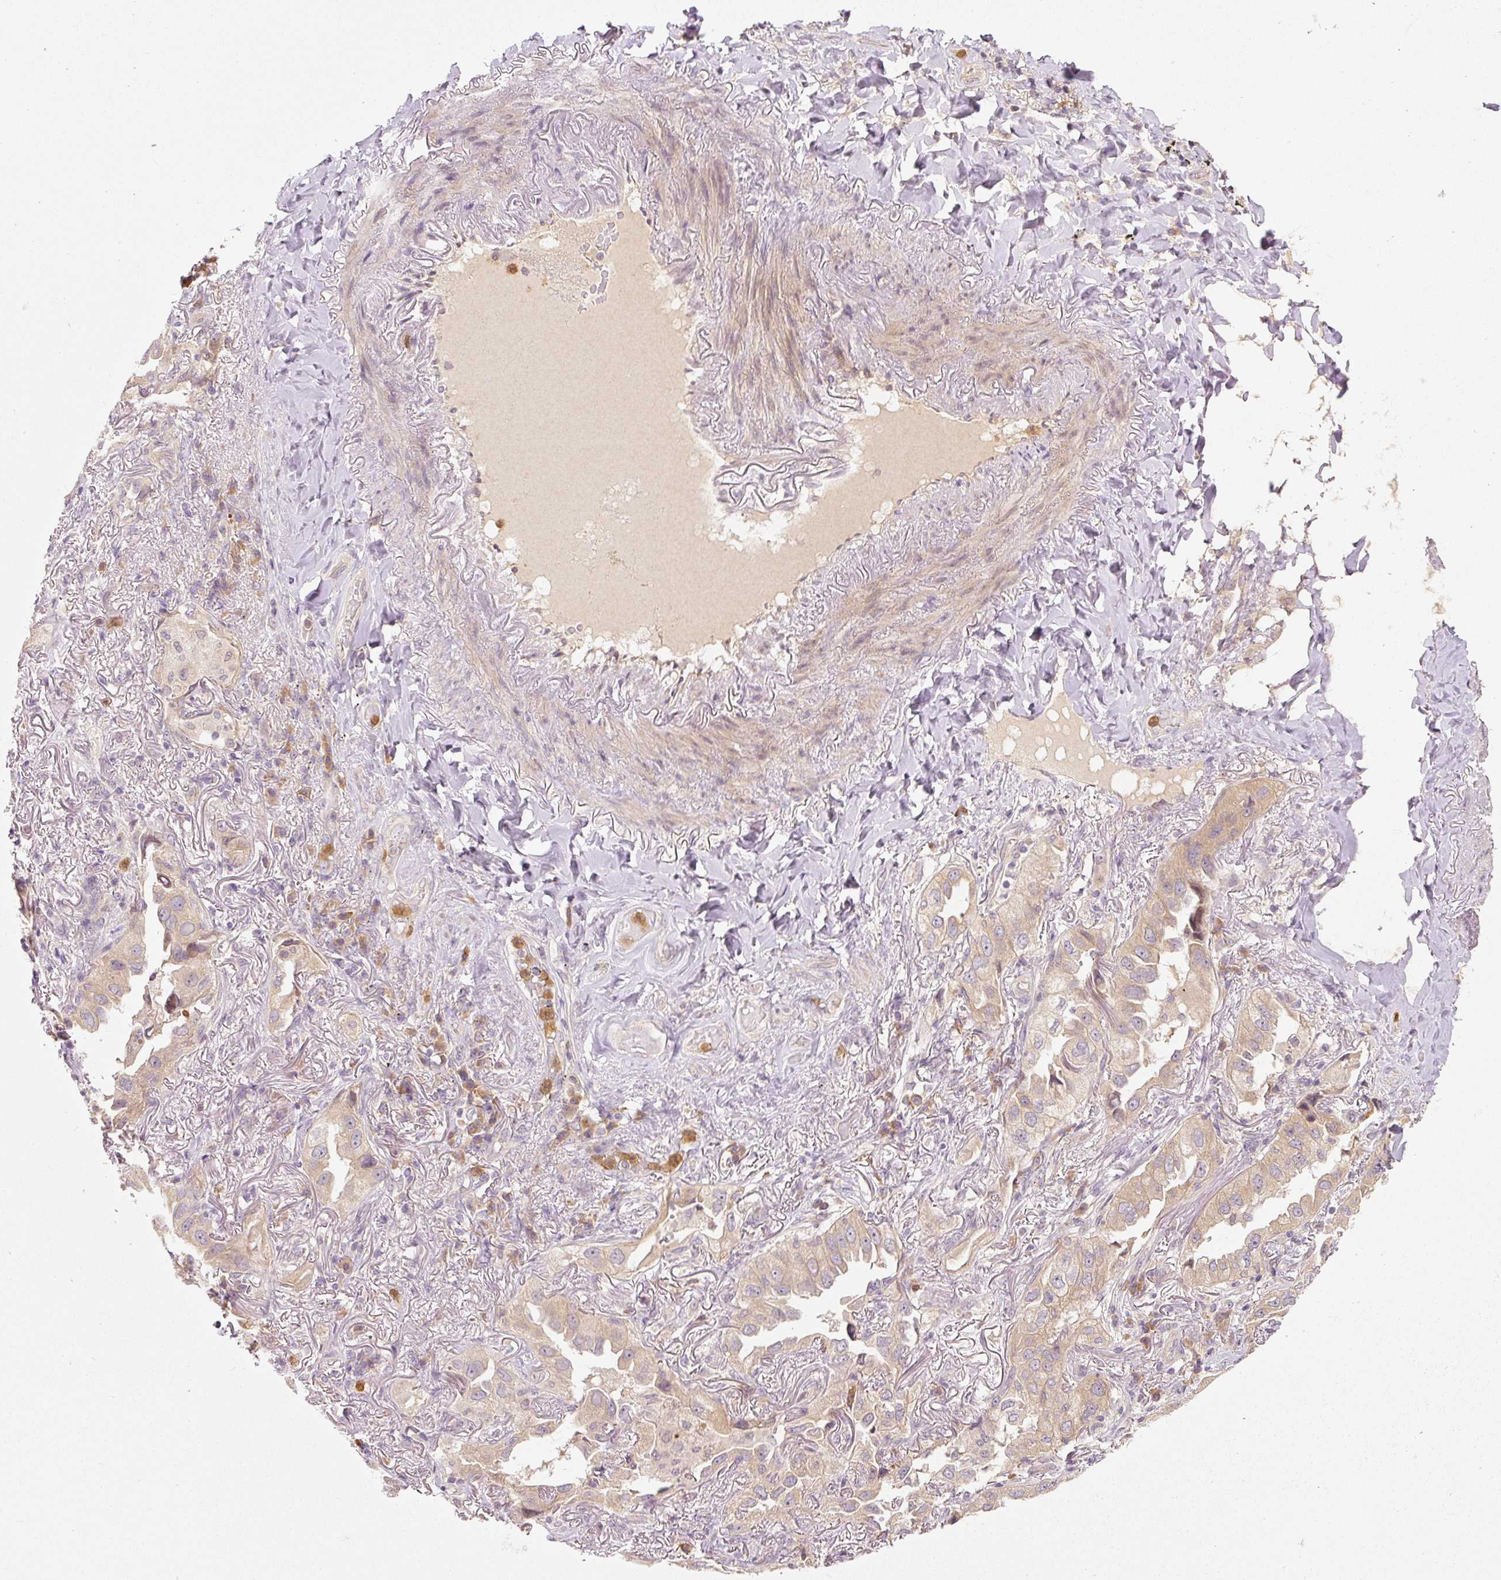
{"staining": {"intensity": "weak", "quantity": "25%-75%", "location": "cytoplasmic/membranous"}, "tissue": "lung cancer", "cell_type": "Tumor cells", "image_type": "cancer", "snomed": [{"axis": "morphology", "description": "Adenocarcinoma, NOS"}, {"axis": "topography", "description": "Lung"}], "caption": "A brown stain highlights weak cytoplasmic/membranous staining of a protein in adenocarcinoma (lung) tumor cells.", "gene": "CTTNBP2", "patient": {"sex": "female", "age": 69}}